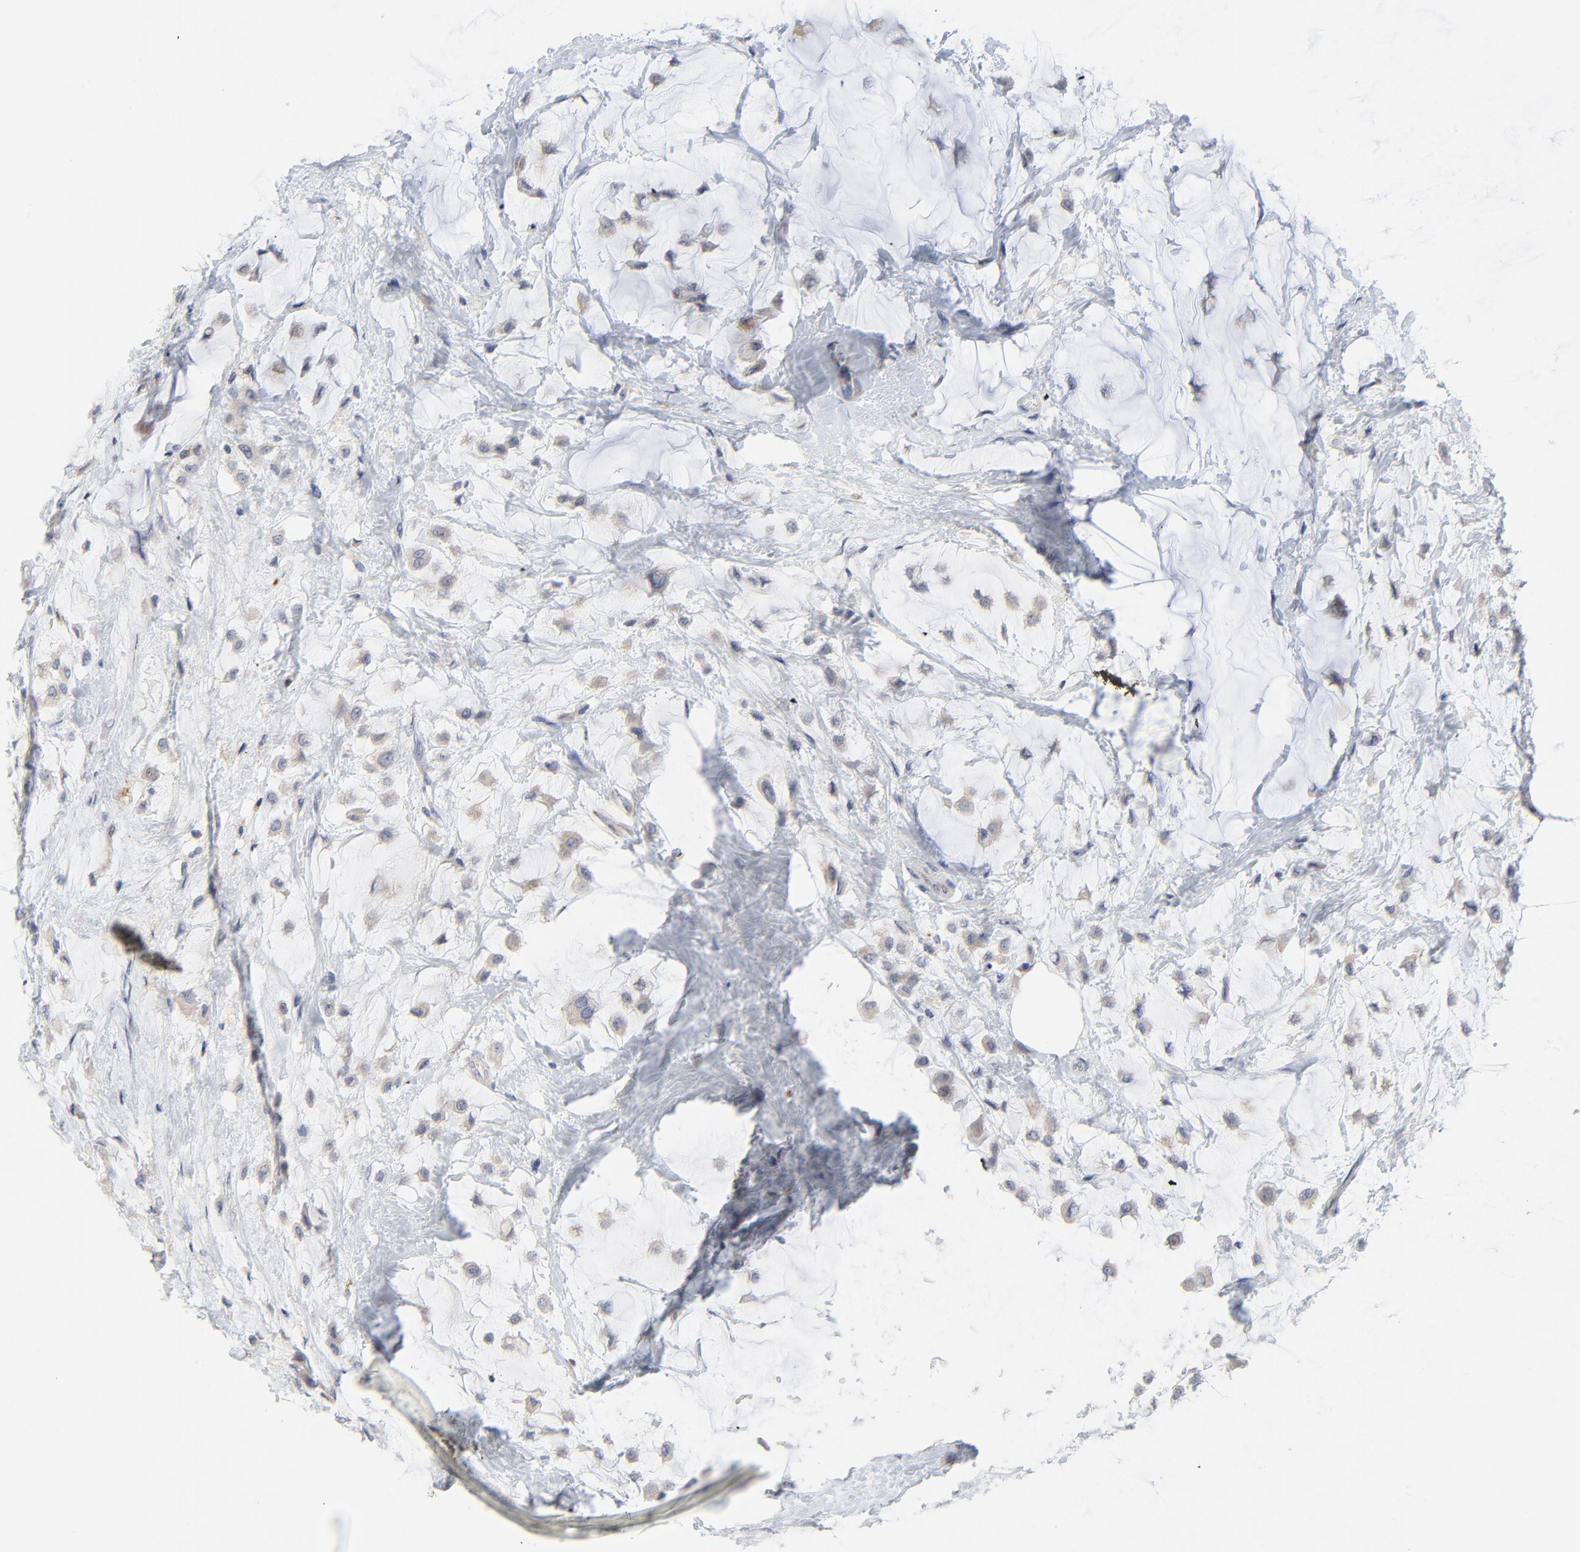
{"staining": {"intensity": "negative", "quantity": "none", "location": "none"}, "tissue": "breast cancer", "cell_type": "Tumor cells", "image_type": "cancer", "snomed": [{"axis": "morphology", "description": "Lobular carcinoma"}, {"axis": "topography", "description": "Breast"}], "caption": "A histopathology image of human breast lobular carcinoma is negative for staining in tumor cells.", "gene": "DHRSX", "patient": {"sex": "female", "age": 85}}